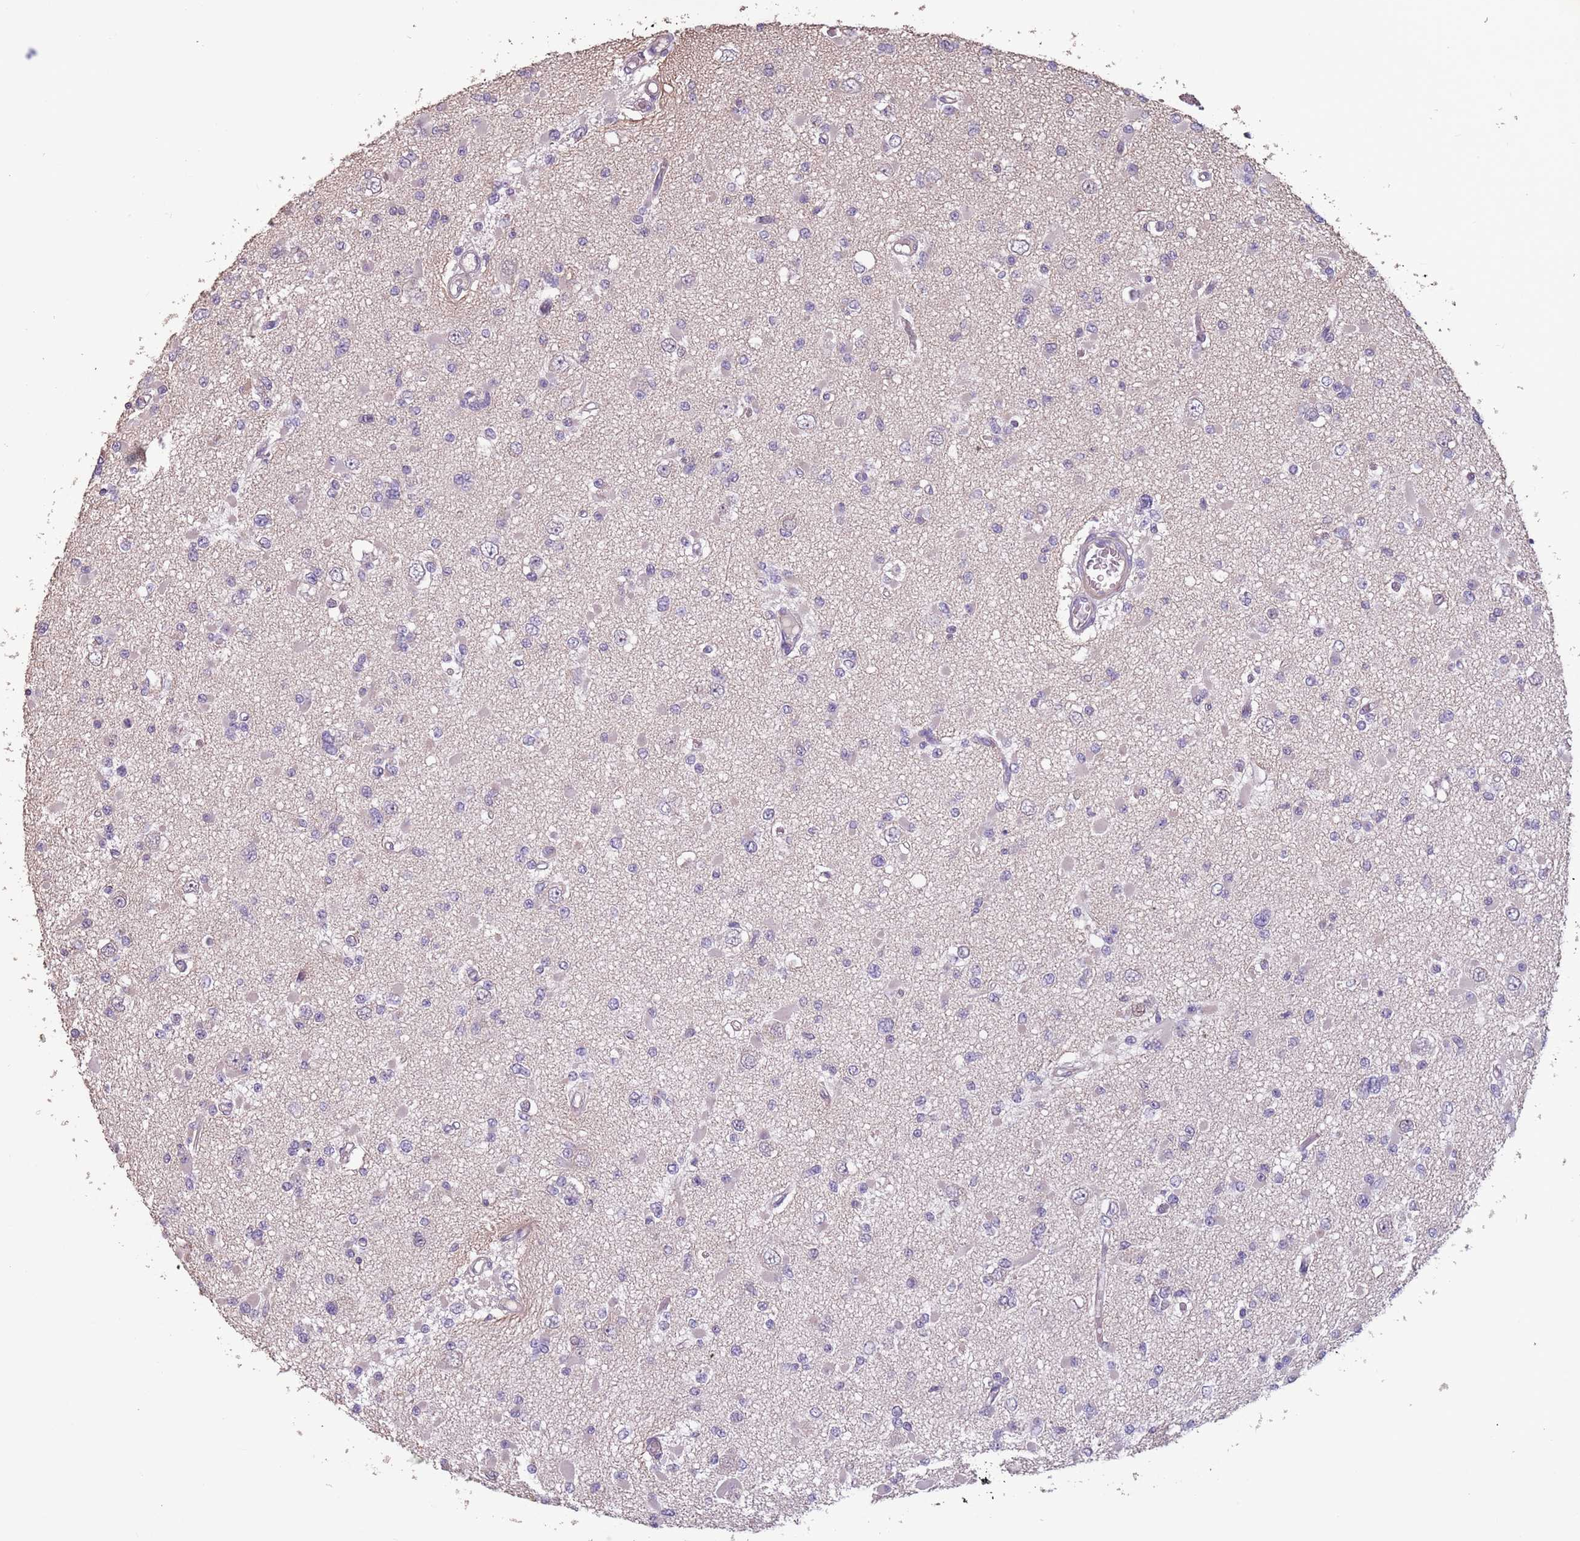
{"staining": {"intensity": "negative", "quantity": "none", "location": "none"}, "tissue": "glioma", "cell_type": "Tumor cells", "image_type": "cancer", "snomed": [{"axis": "morphology", "description": "Glioma, malignant, Low grade"}, {"axis": "topography", "description": "Brain"}], "caption": "High magnification brightfield microscopy of malignant glioma (low-grade) stained with DAB (3,3'-diaminobenzidine) (brown) and counterstained with hematoxylin (blue): tumor cells show no significant expression. Brightfield microscopy of IHC stained with DAB (brown) and hematoxylin (blue), captured at high magnification.", "gene": "MBD3L1", "patient": {"sex": "female", "age": 22}}